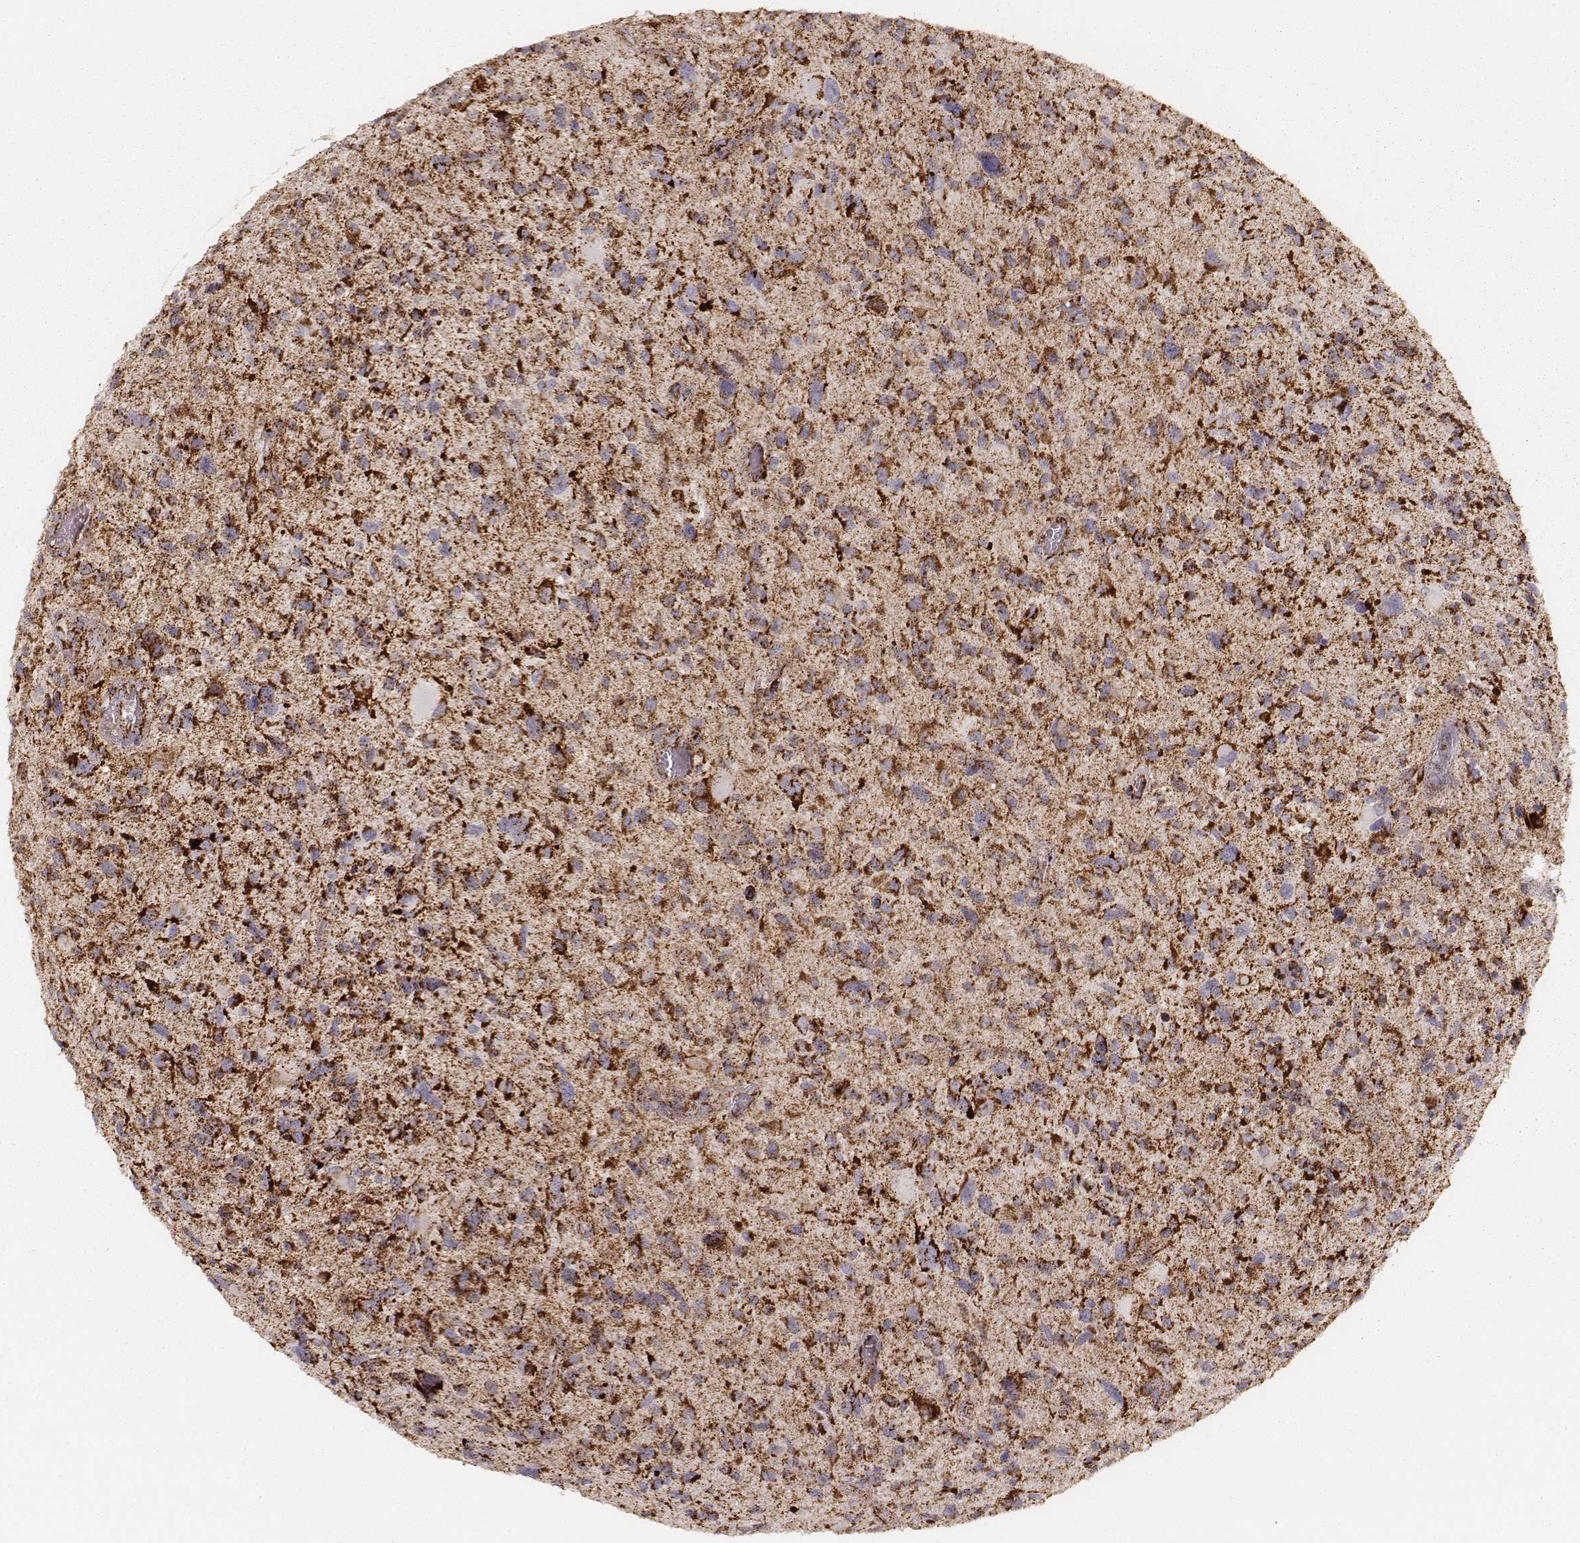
{"staining": {"intensity": "strong", "quantity": ">75%", "location": "cytoplasmic/membranous"}, "tissue": "glioma", "cell_type": "Tumor cells", "image_type": "cancer", "snomed": [{"axis": "morphology", "description": "Glioma, malignant, NOS"}, {"axis": "morphology", "description": "Glioma, malignant, High grade"}, {"axis": "topography", "description": "Brain"}], "caption": "About >75% of tumor cells in human glioma exhibit strong cytoplasmic/membranous protein positivity as visualized by brown immunohistochemical staining.", "gene": "CS", "patient": {"sex": "female", "age": 71}}